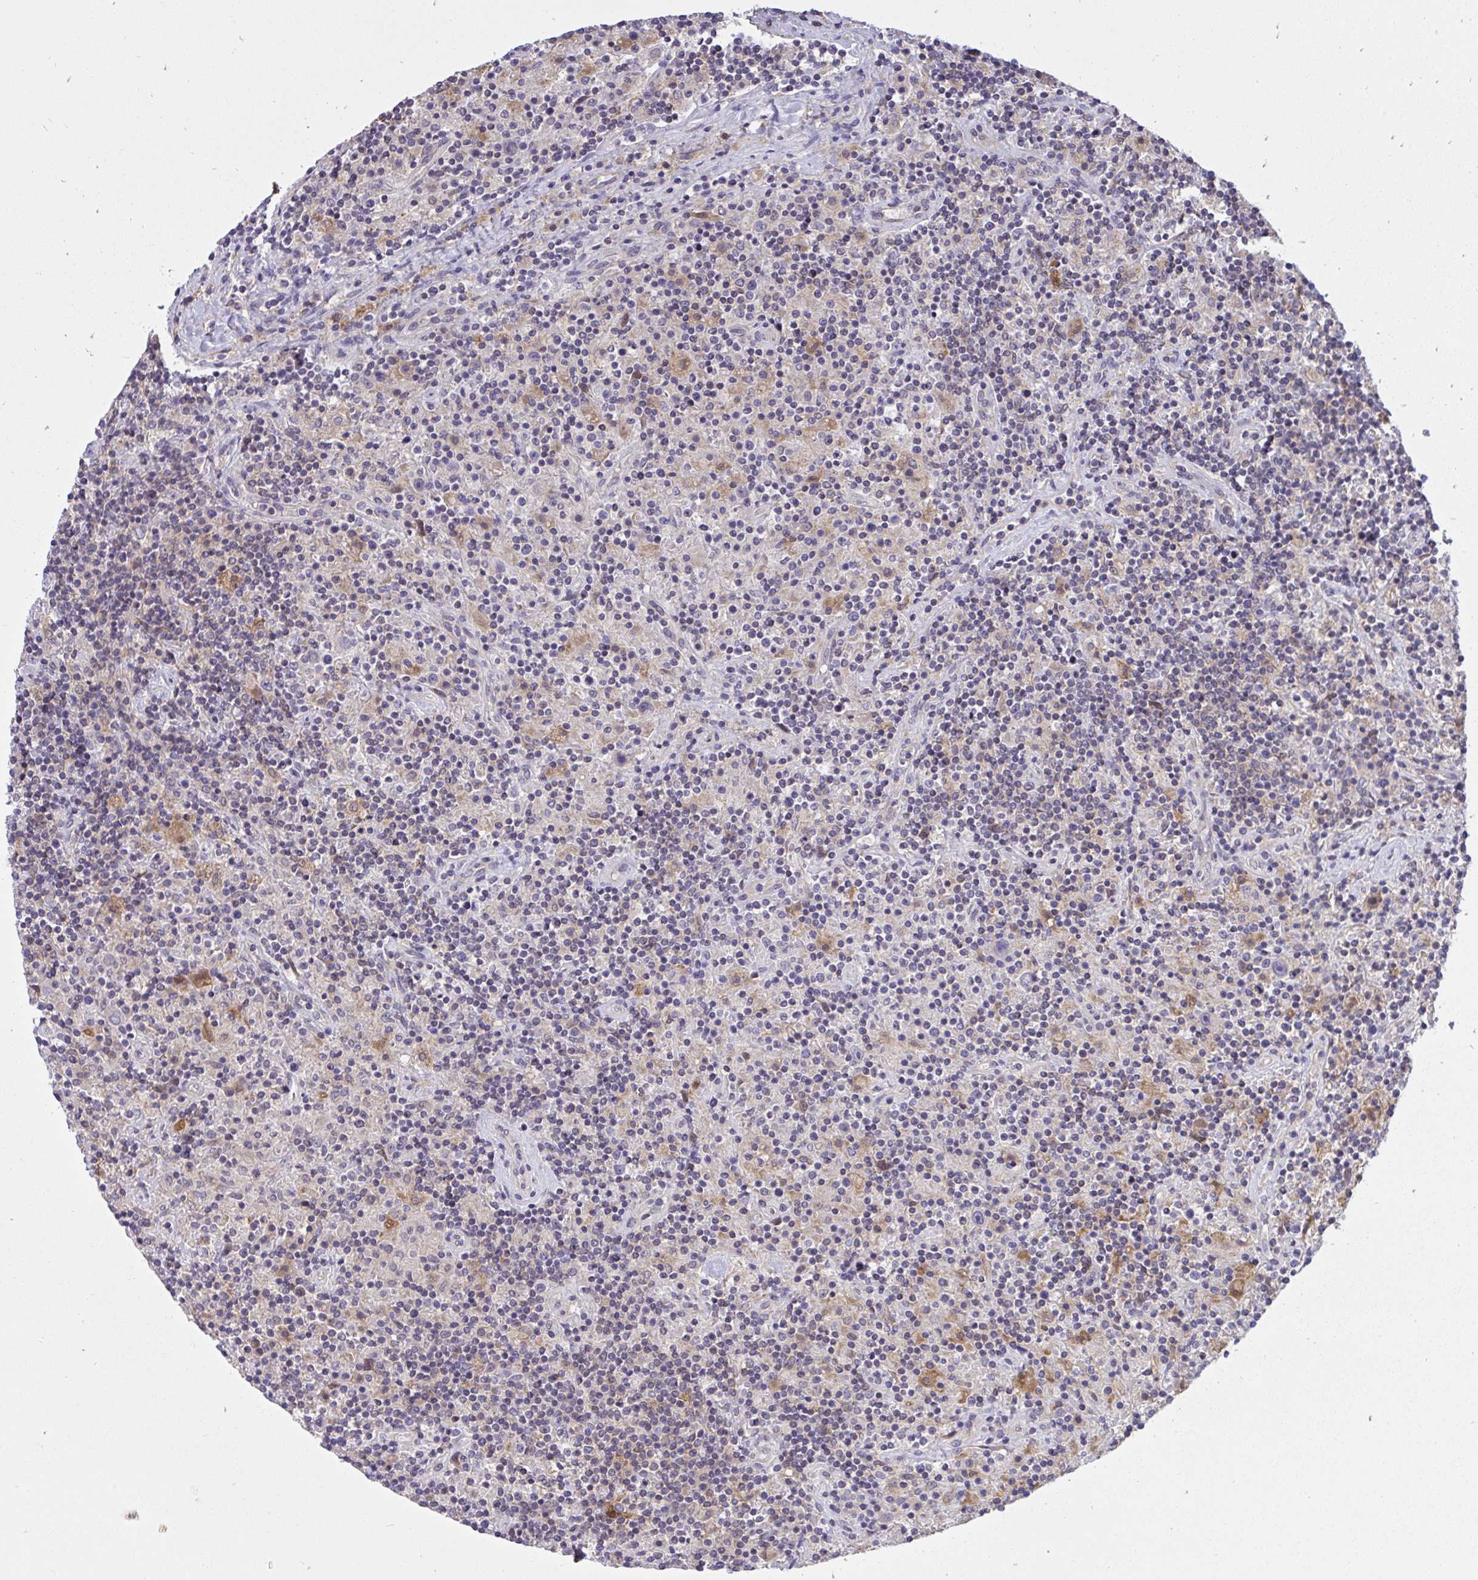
{"staining": {"intensity": "negative", "quantity": "none", "location": "none"}, "tissue": "lymphoma", "cell_type": "Tumor cells", "image_type": "cancer", "snomed": [{"axis": "morphology", "description": "Hodgkin's disease, NOS"}, {"axis": "topography", "description": "Lymph node"}], "caption": "Tumor cells are negative for brown protein staining in lymphoma. (DAB (3,3'-diaminobenzidine) immunohistochemistry with hematoxylin counter stain).", "gene": "C19orf54", "patient": {"sex": "male", "age": 70}}